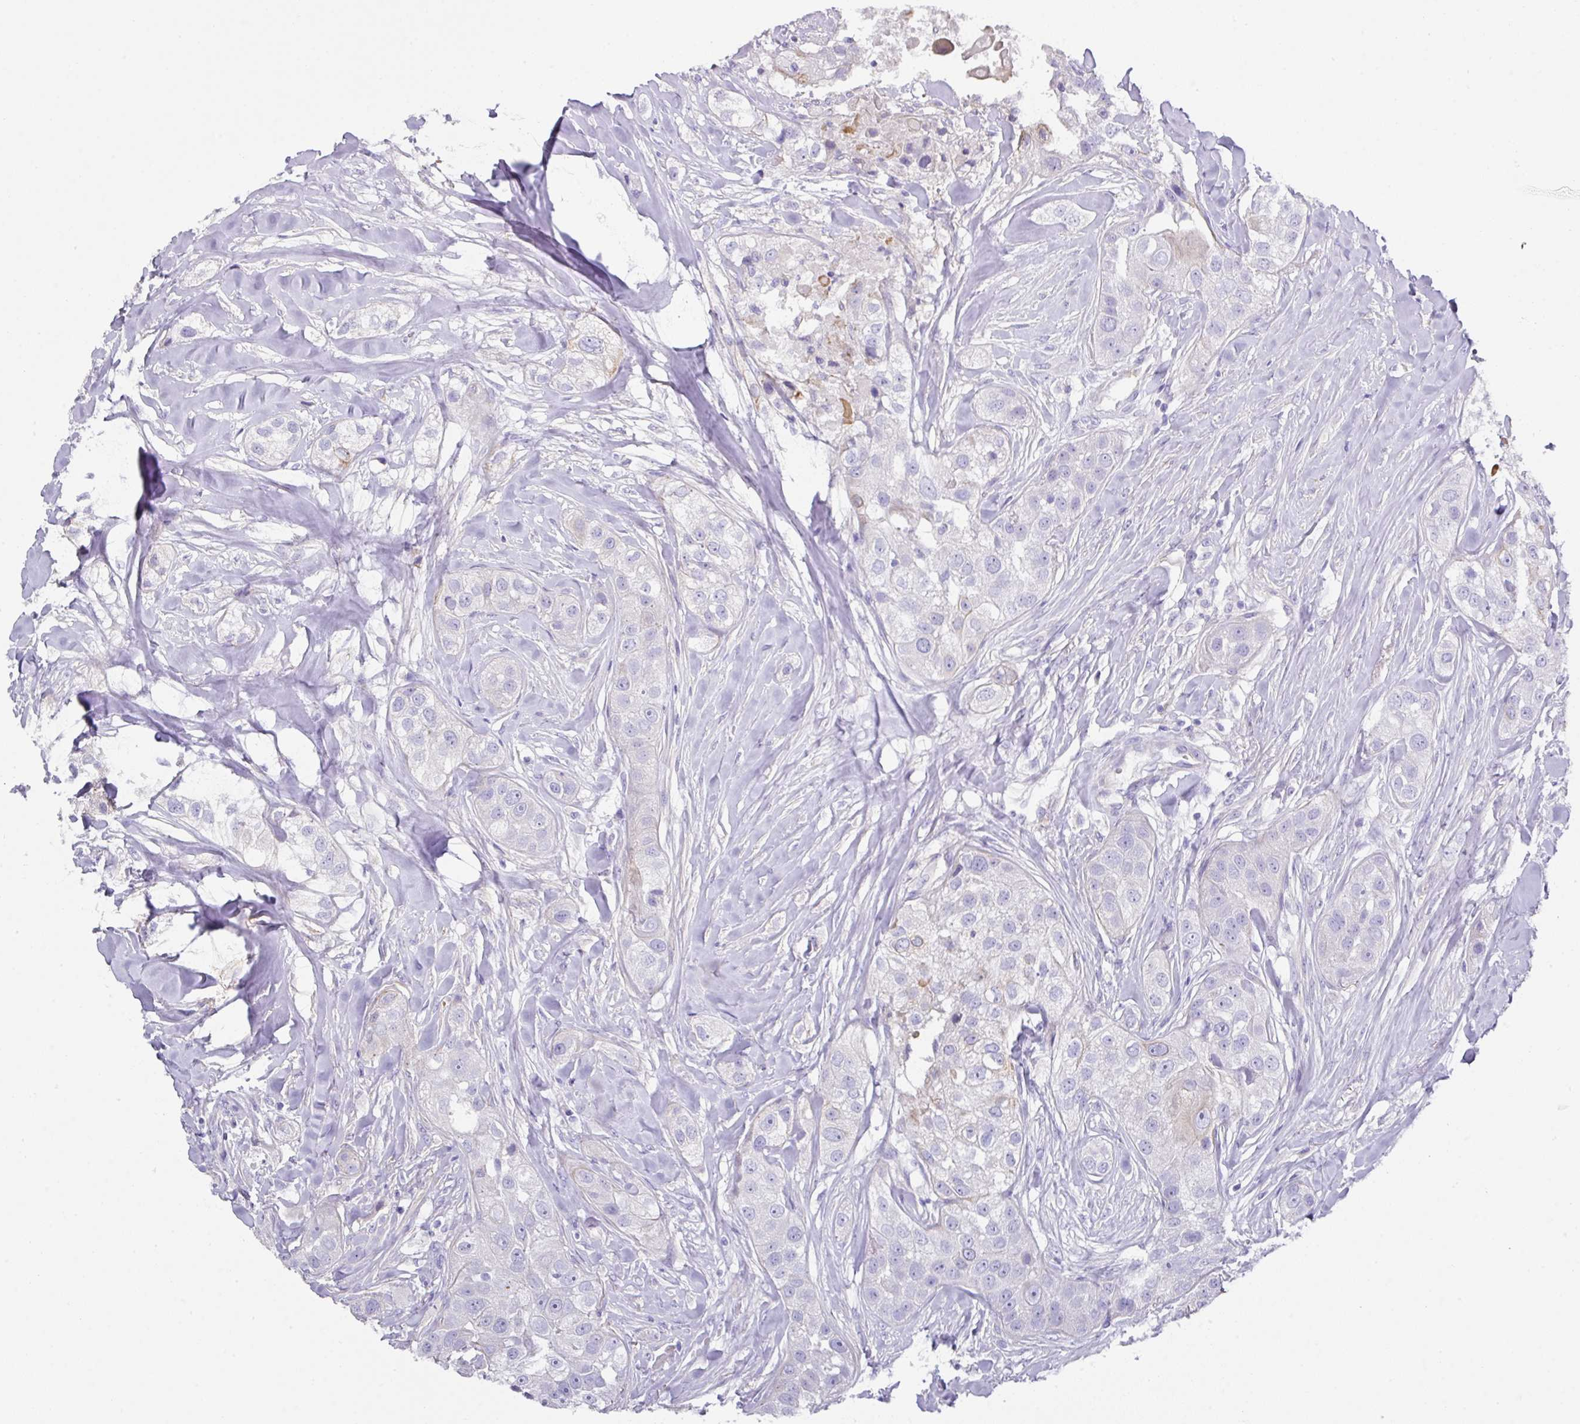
{"staining": {"intensity": "negative", "quantity": "none", "location": "none"}, "tissue": "head and neck cancer", "cell_type": "Tumor cells", "image_type": "cancer", "snomed": [{"axis": "morphology", "description": "Normal tissue, NOS"}, {"axis": "morphology", "description": "Squamous cell carcinoma, NOS"}, {"axis": "topography", "description": "Skeletal muscle"}, {"axis": "topography", "description": "Head-Neck"}], "caption": "Head and neck squamous cell carcinoma was stained to show a protein in brown. There is no significant positivity in tumor cells.", "gene": "TARM1", "patient": {"sex": "male", "age": 51}}